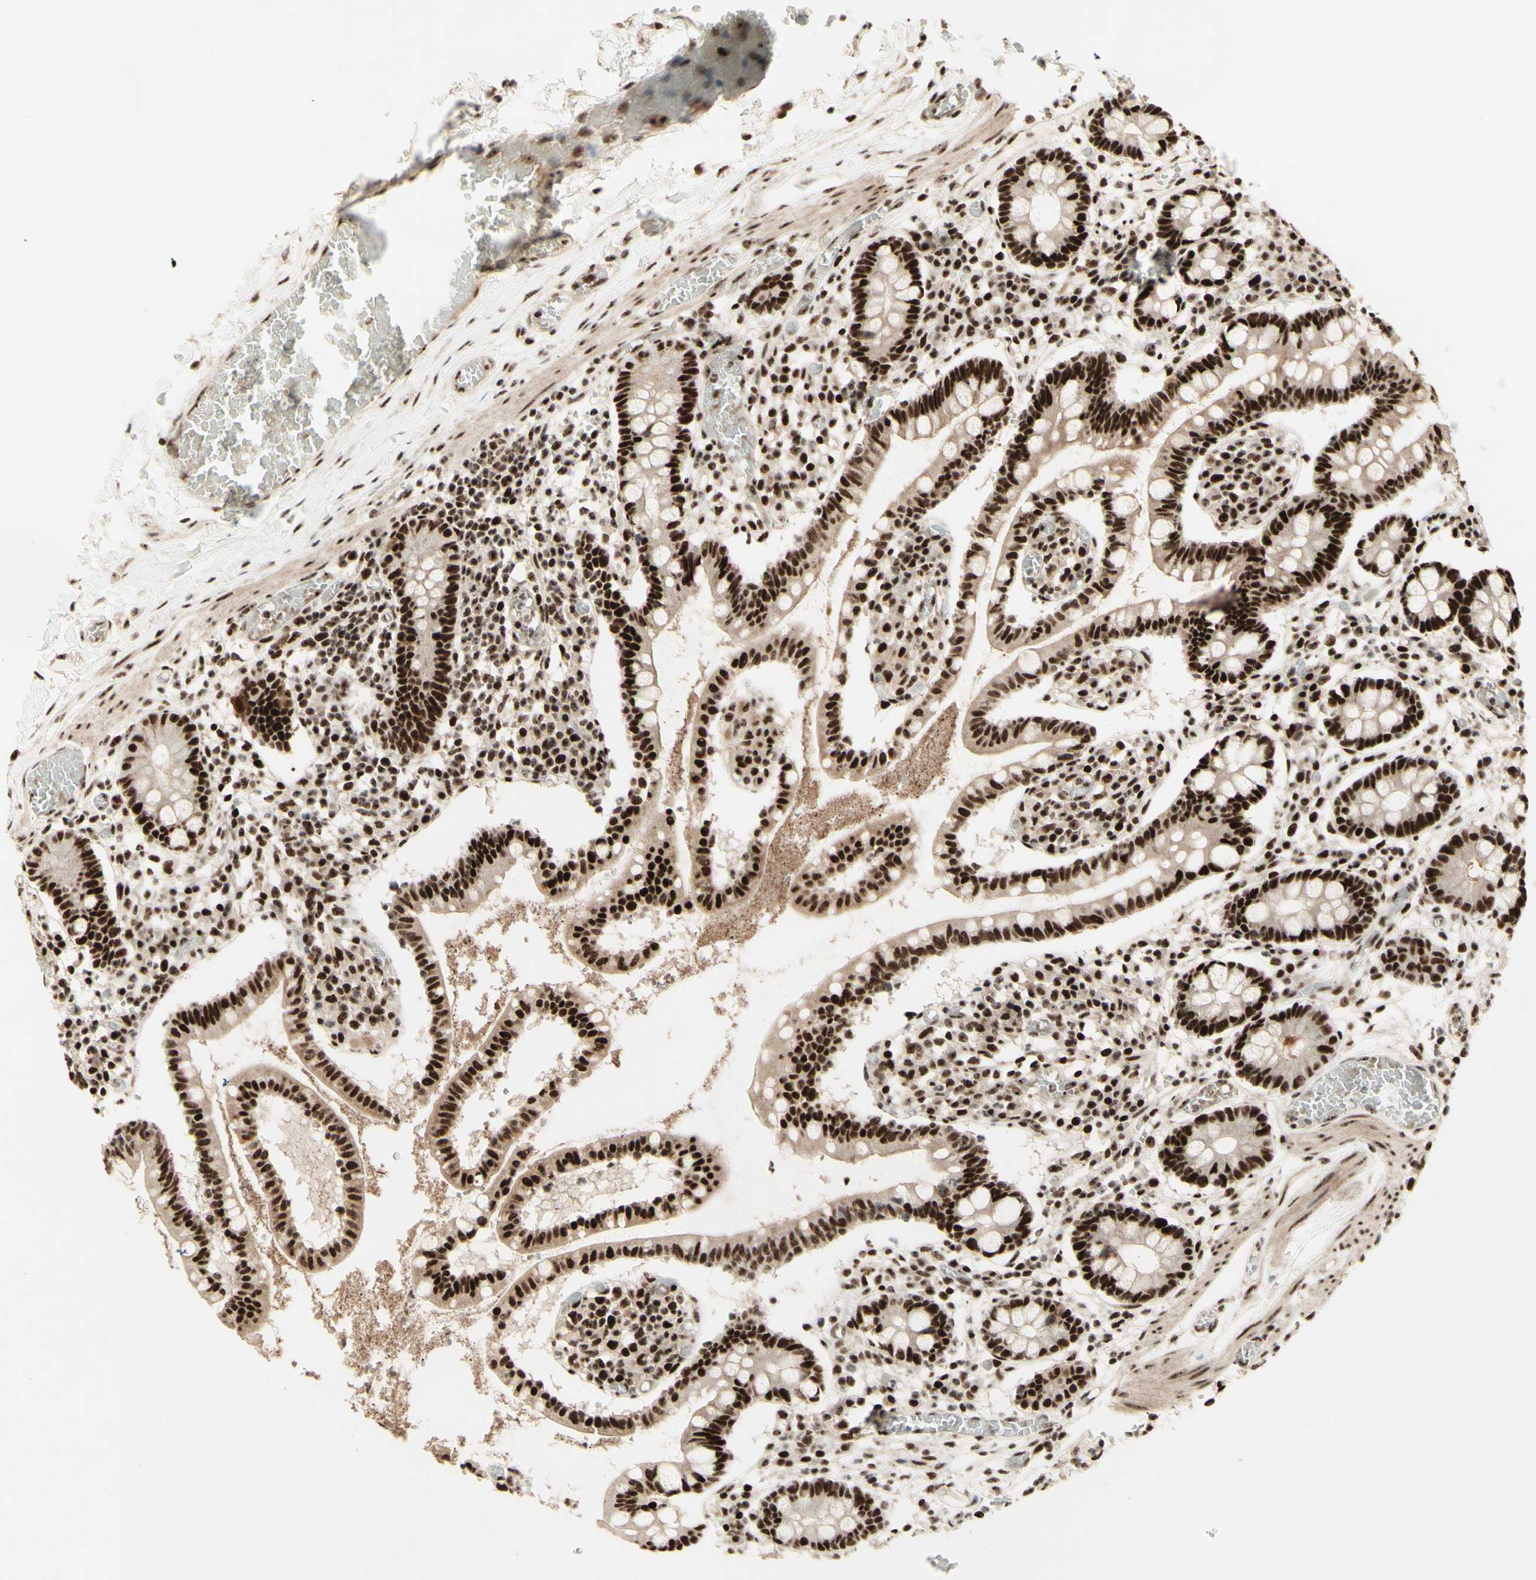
{"staining": {"intensity": "strong", "quantity": ">75%", "location": "cytoplasmic/membranous,nuclear"}, "tissue": "small intestine", "cell_type": "Glandular cells", "image_type": "normal", "snomed": [{"axis": "morphology", "description": "Normal tissue, NOS"}, {"axis": "topography", "description": "Small intestine"}], "caption": "DAB (3,3'-diaminobenzidine) immunohistochemical staining of benign human small intestine shows strong cytoplasmic/membranous,nuclear protein positivity in about >75% of glandular cells.", "gene": "DHX9", "patient": {"sex": "female", "age": 61}}